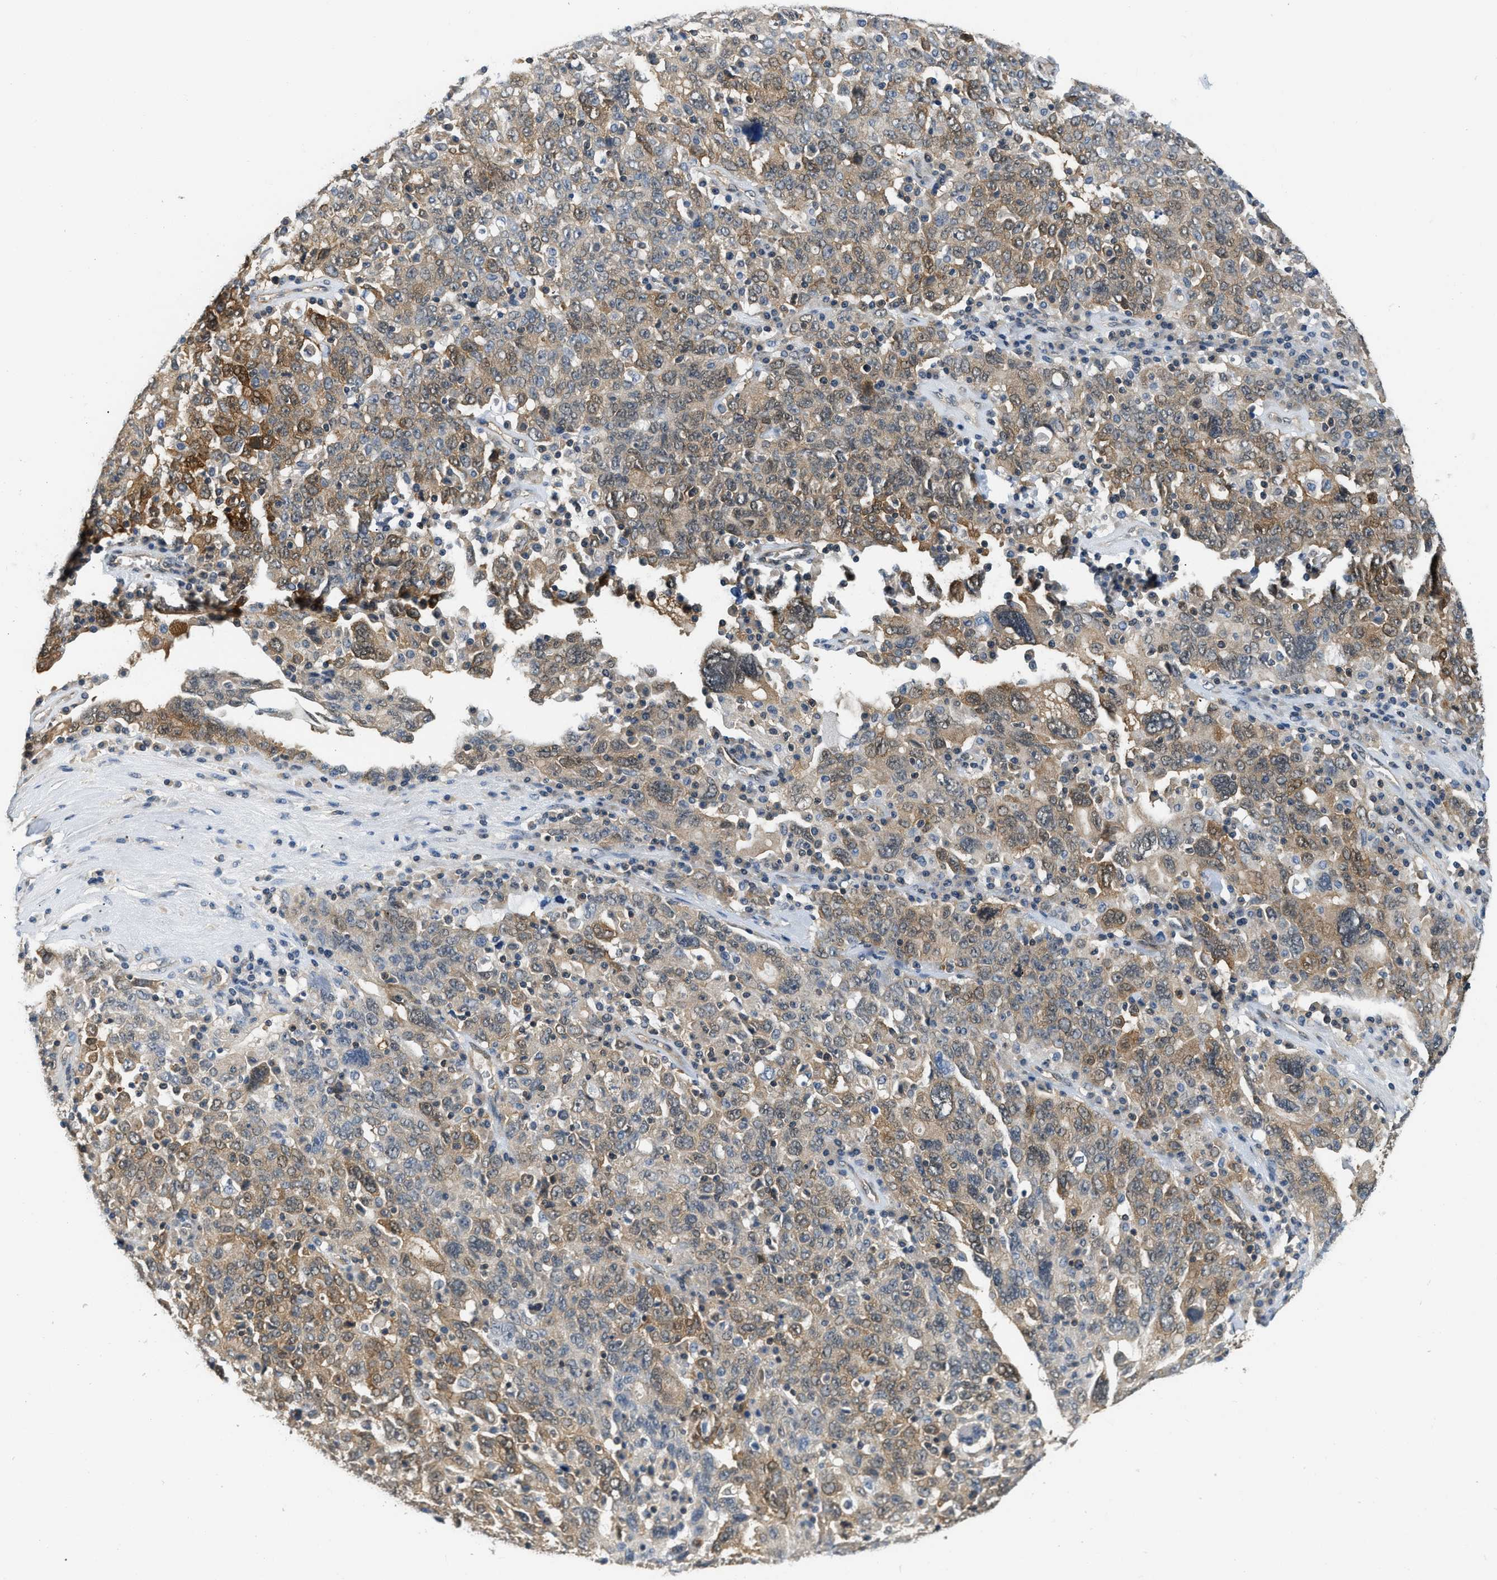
{"staining": {"intensity": "weak", "quantity": ">75%", "location": "cytoplasmic/membranous,nuclear"}, "tissue": "ovarian cancer", "cell_type": "Tumor cells", "image_type": "cancer", "snomed": [{"axis": "morphology", "description": "Carcinoma, endometroid"}, {"axis": "topography", "description": "Ovary"}], "caption": "Immunohistochemistry histopathology image of human ovarian cancer (endometroid carcinoma) stained for a protein (brown), which exhibits low levels of weak cytoplasmic/membranous and nuclear positivity in about >75% of tumor cells.", "gene": "EIF4EBP2", "patient": {"sex": "female", "age": 62}}